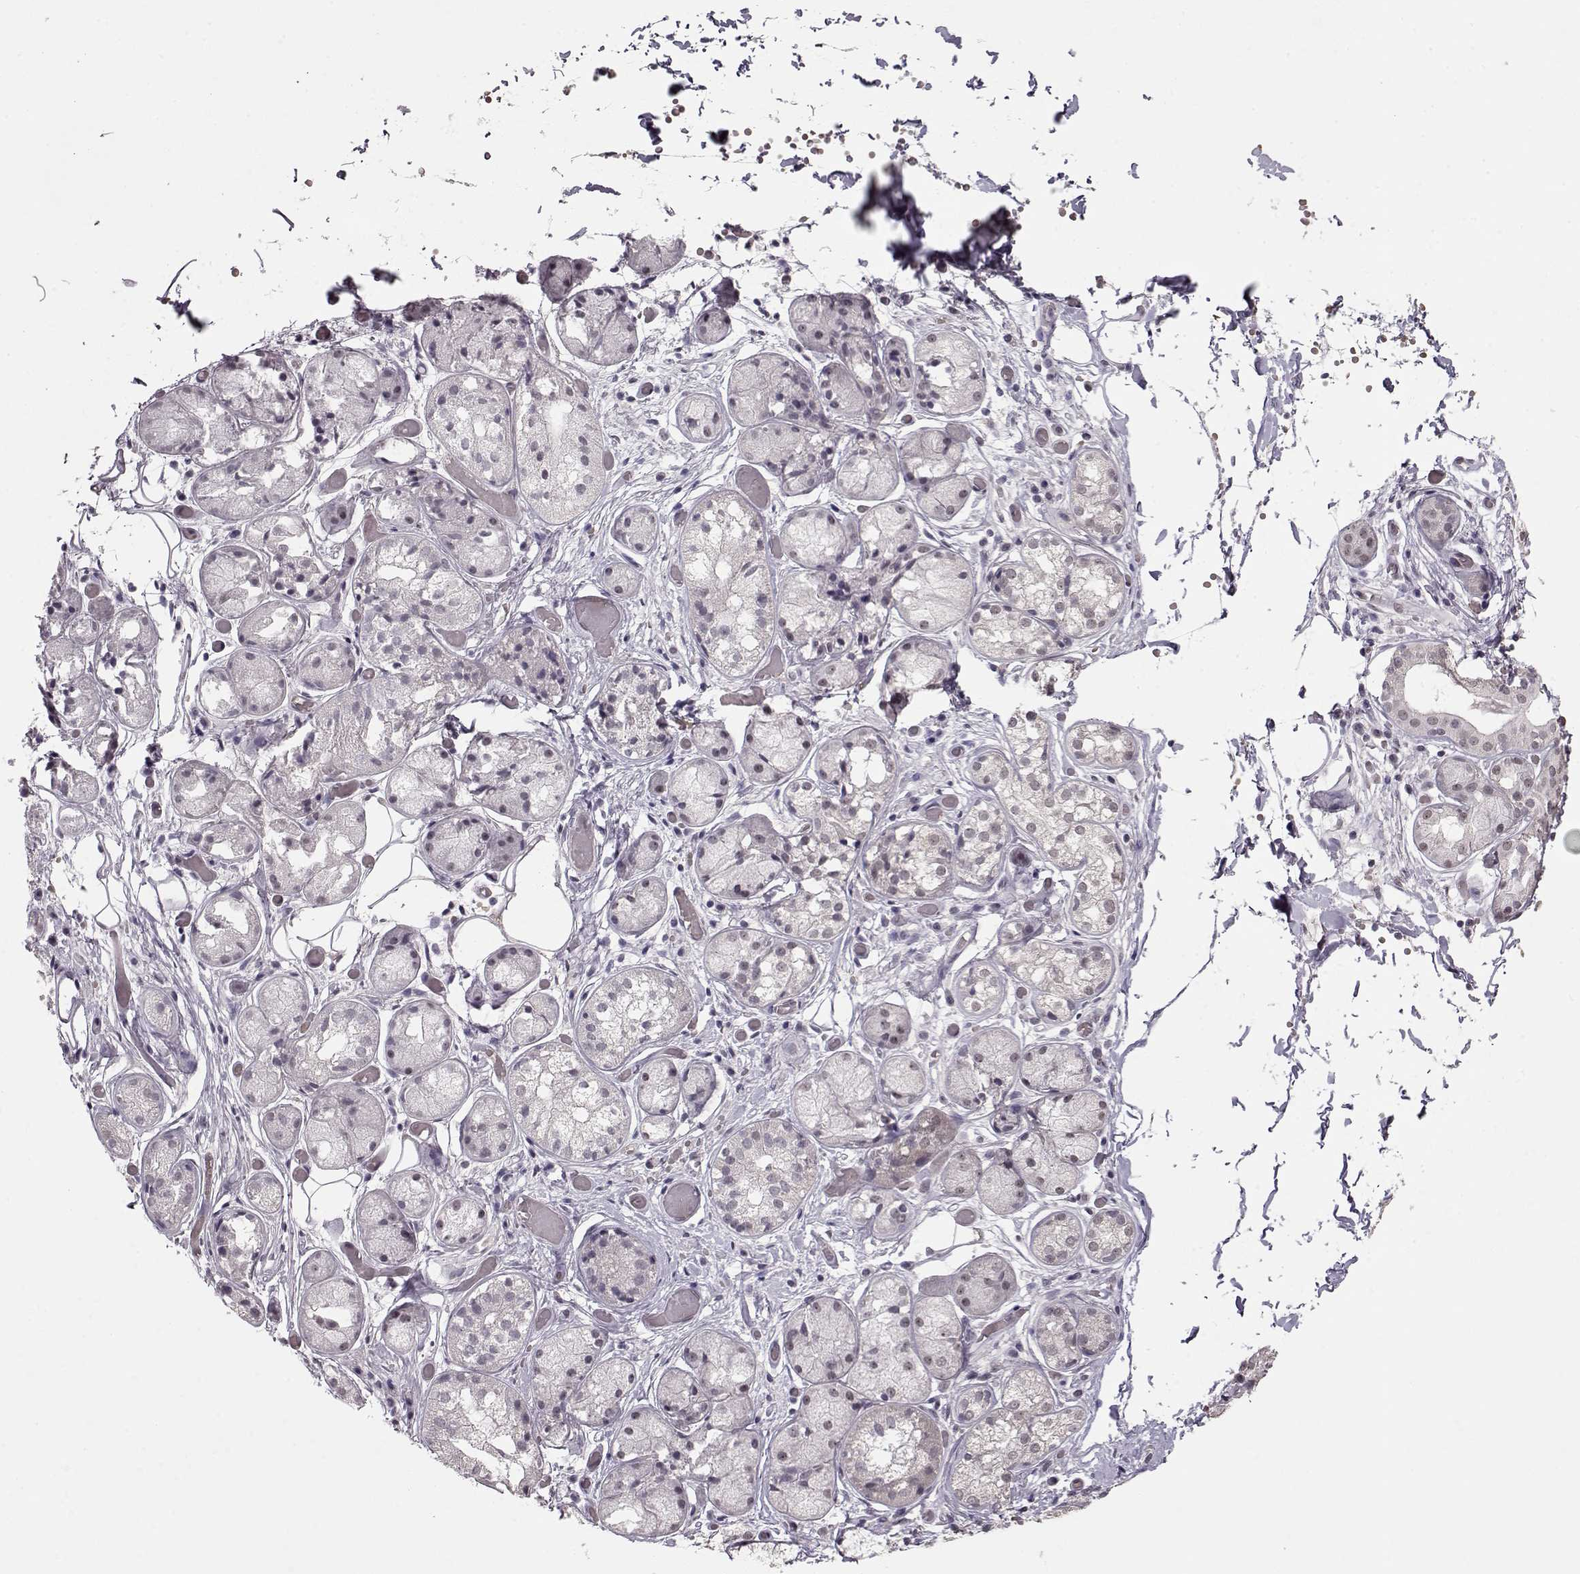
{"staining": {"intensity": "negative", "quantity": "none", "location": "none"}, "tissue": "salivary gland", "cell_type": "Glandular cells", "image_type": "normal", "snomed": [{"axis": "morphology", "description": "Normal tissue, NOS"}, {"axis": "topography", "description": "Salivary gland"}, {"axis": "topography", "description": "Peripheral nerve tissue"}], "caption": "This is a micrograph of immunohistochemistry (IHC) staining of benign salivary gland, which shows no staining in glandular cells.", "gene": "PCP4", "patient": {"sex": "male", "age": 71}}